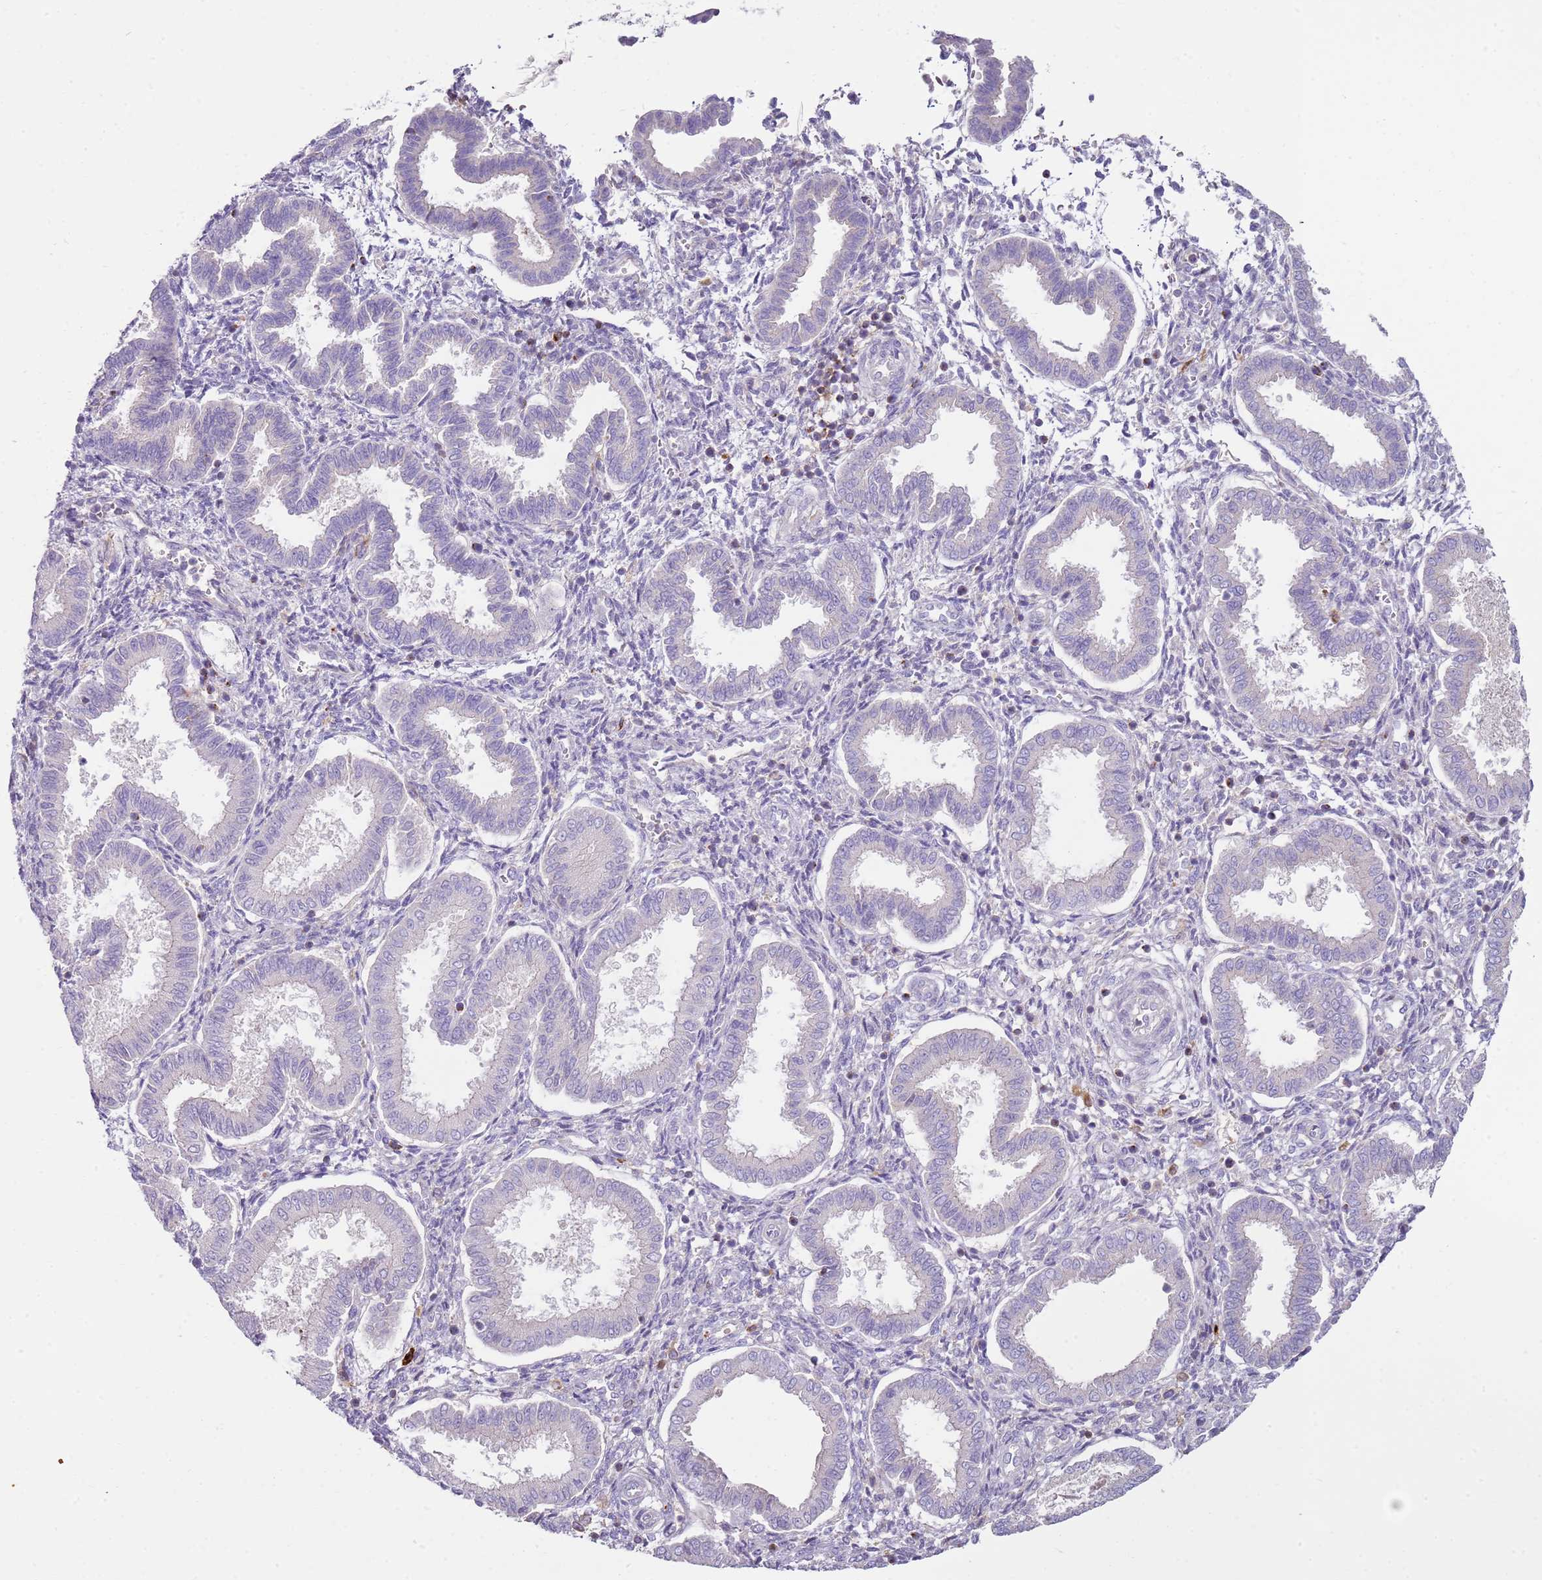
{"staining": {"intensity": "negative", "quantity": "none", "location": "none"}, "tissue": "endometrium", "cell_type": "Cells in endometrial stroma", "image_type": "normal", "snomed": [{"axis": "morphology", "description": "Normal tissue, NOS"}, {"axis": "topography", "description": "Endometrium"}], "caption": "Immunohistochemical staining of normal human endometrium exhibits no significant positivity in cells in endometrial stroma. (Brightfield microscopy of DAB (3,3'-diaminobenzidine) IHC at high magnification).", "gene": "FPR1", "patient": {"sex": "female", "age": 24}}